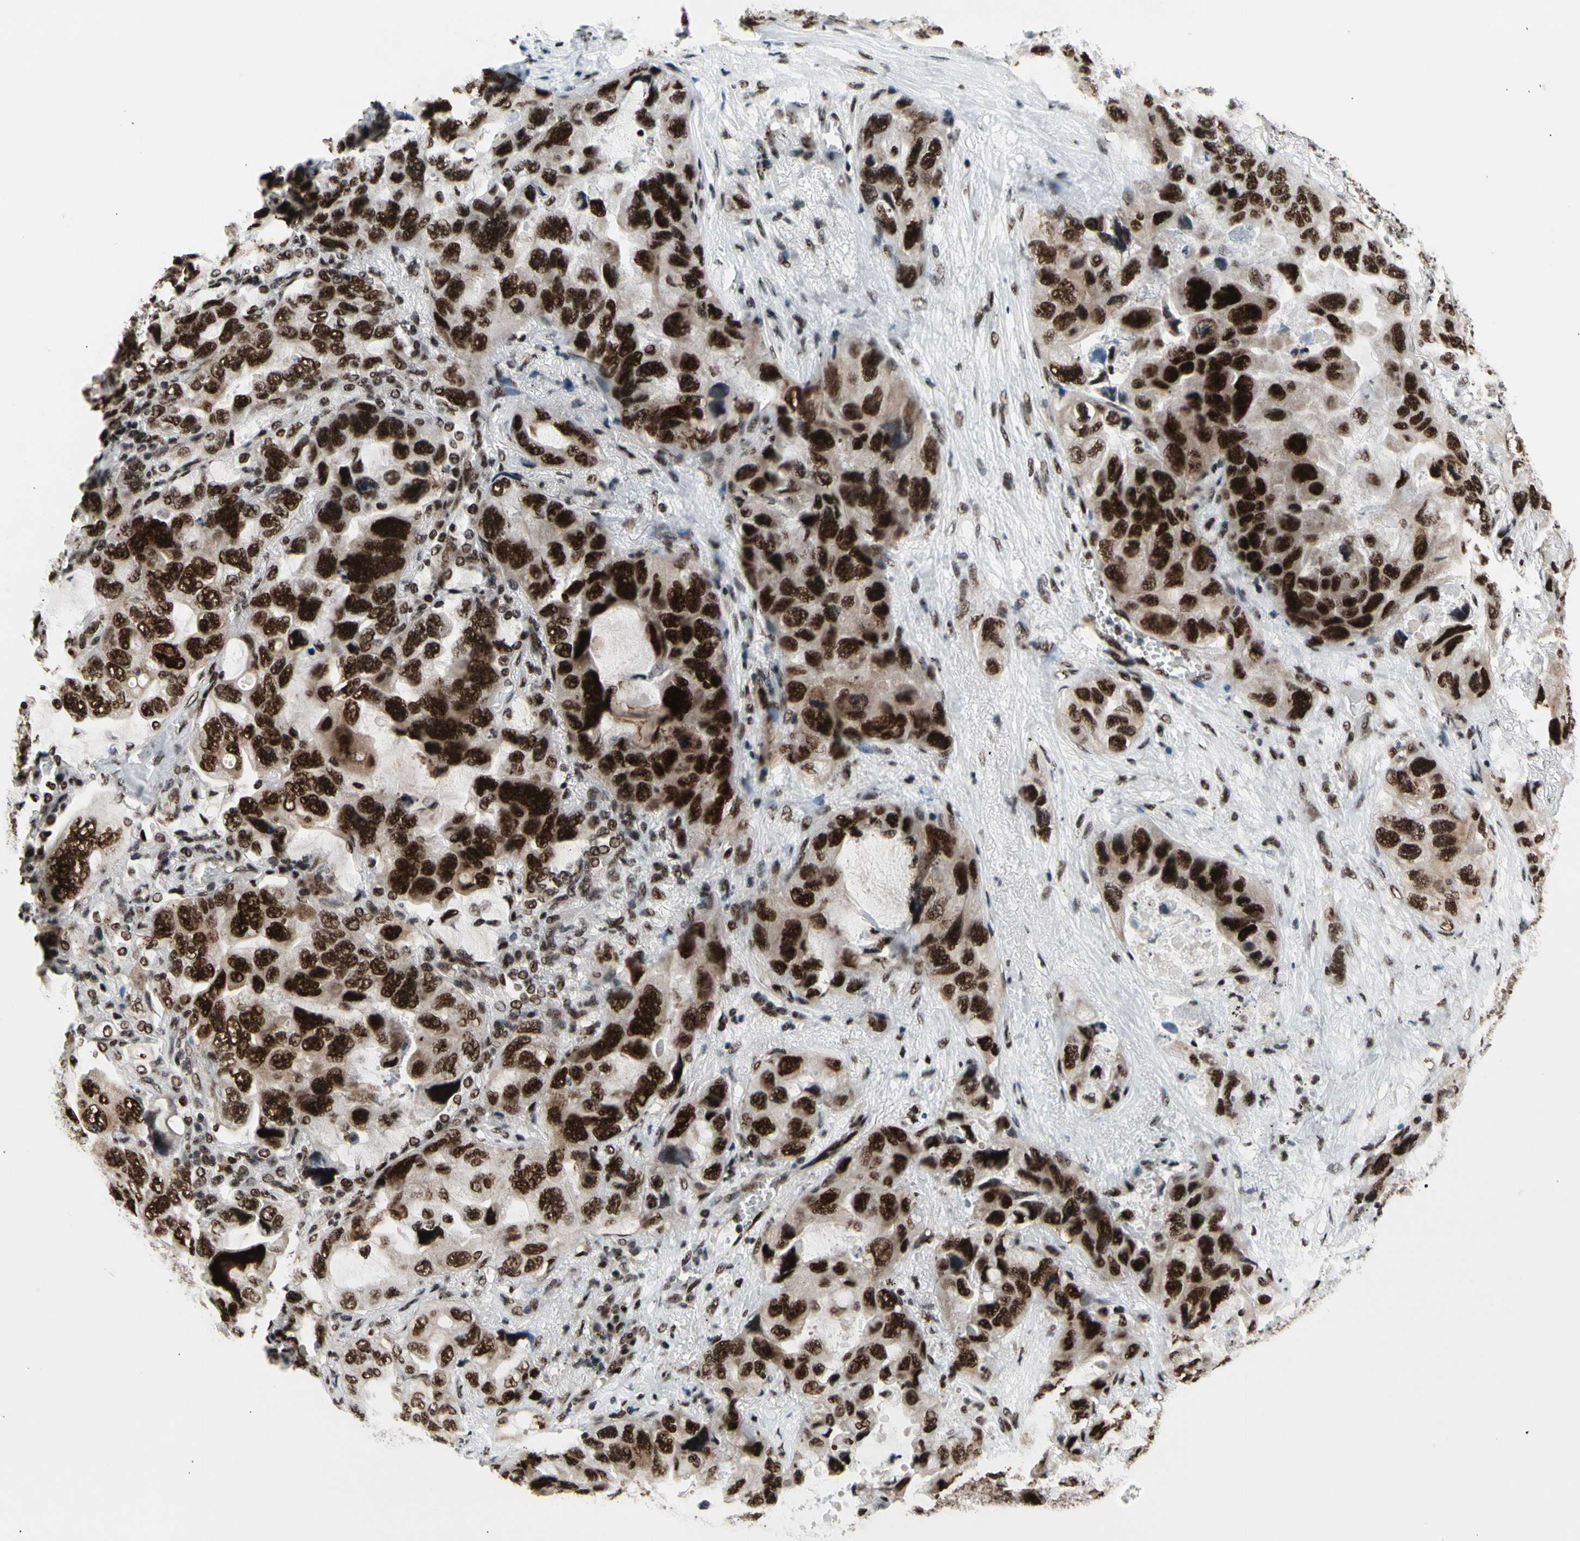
{"staining": {"intensity": "strong", "quantity": ">75%", "location": "nuclear"}, "tissue": "lung cancer", "cell_type": "Tumor cells", "image_type": "cancer", "snomed": [{"axis": "morphology", "description": "Squamous cell carcinoma, NOS"}, {"axis": "topography", "description": "Lung"}], "caption": "This is an image of IHC staining of lung cancer, which shows strong expression in the nuclear of tumor cells.", "gene": "SRSF11", "patient": {"sex": "female", "age": 73}}